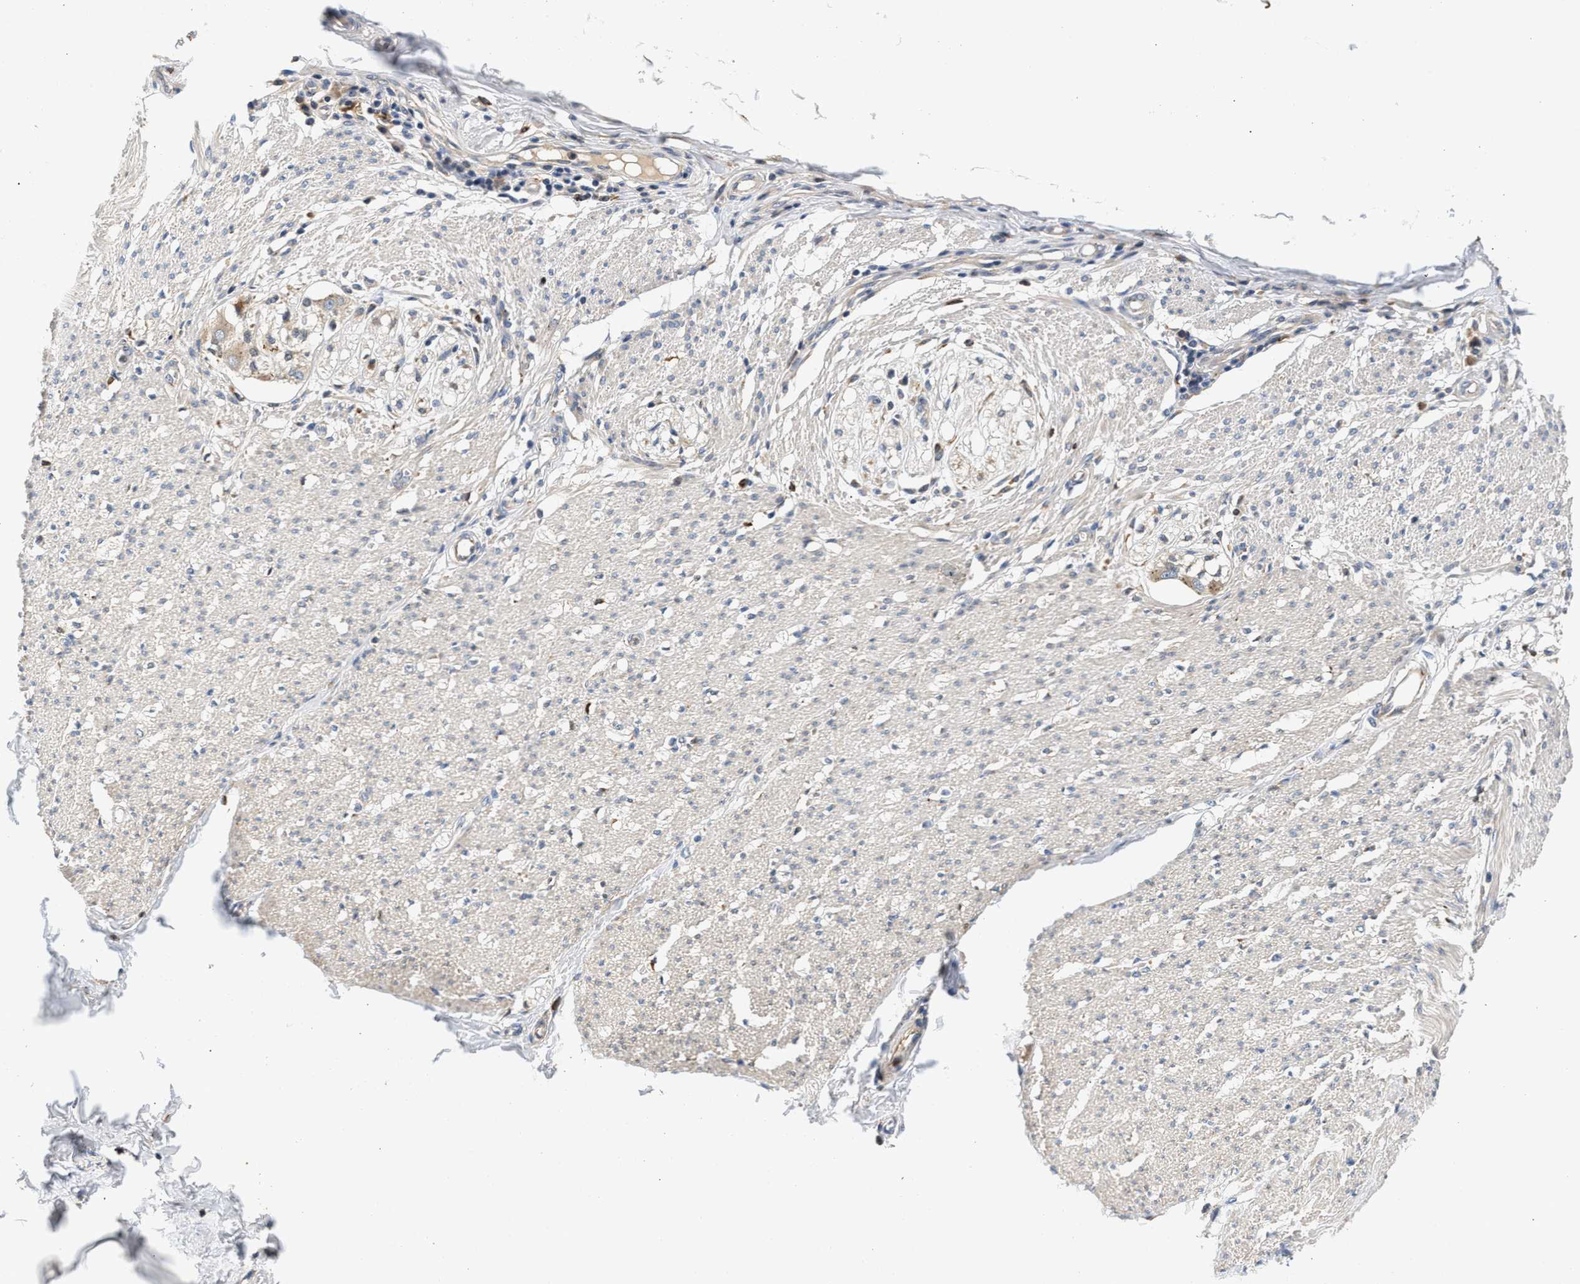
{"staining": {"intensity": "weak", "quantity": "<25%", "location": "cytoplasmic/membranous"}, "tissue": "smooth muscle", "cell_type": "Smooth muscle cells", "image_type": "normal", "snomed": [{"axis": "morphology", "description": "Normal tissue, NOS"}, {"axis": "morphology", "description": "Adenocarcinoma, NOS"}, {"axis": "topography", "description": "Colon"}, {"axis": "topography", "description": "Peripheral nerve tissue"}], "caption": "A high-resolution photomicrograph shows immunohistochemistry staining of unremarkable smooth muscle, which displays no significant expression in smooth muscle cells. The staining is performed using DAB (3,3'-diaminobenzidine) brown chromogen with nuclei counter-stained in using hematoxylin.", "gene": "PPM1L", "patient": {"sex": "male", "age": 14}}